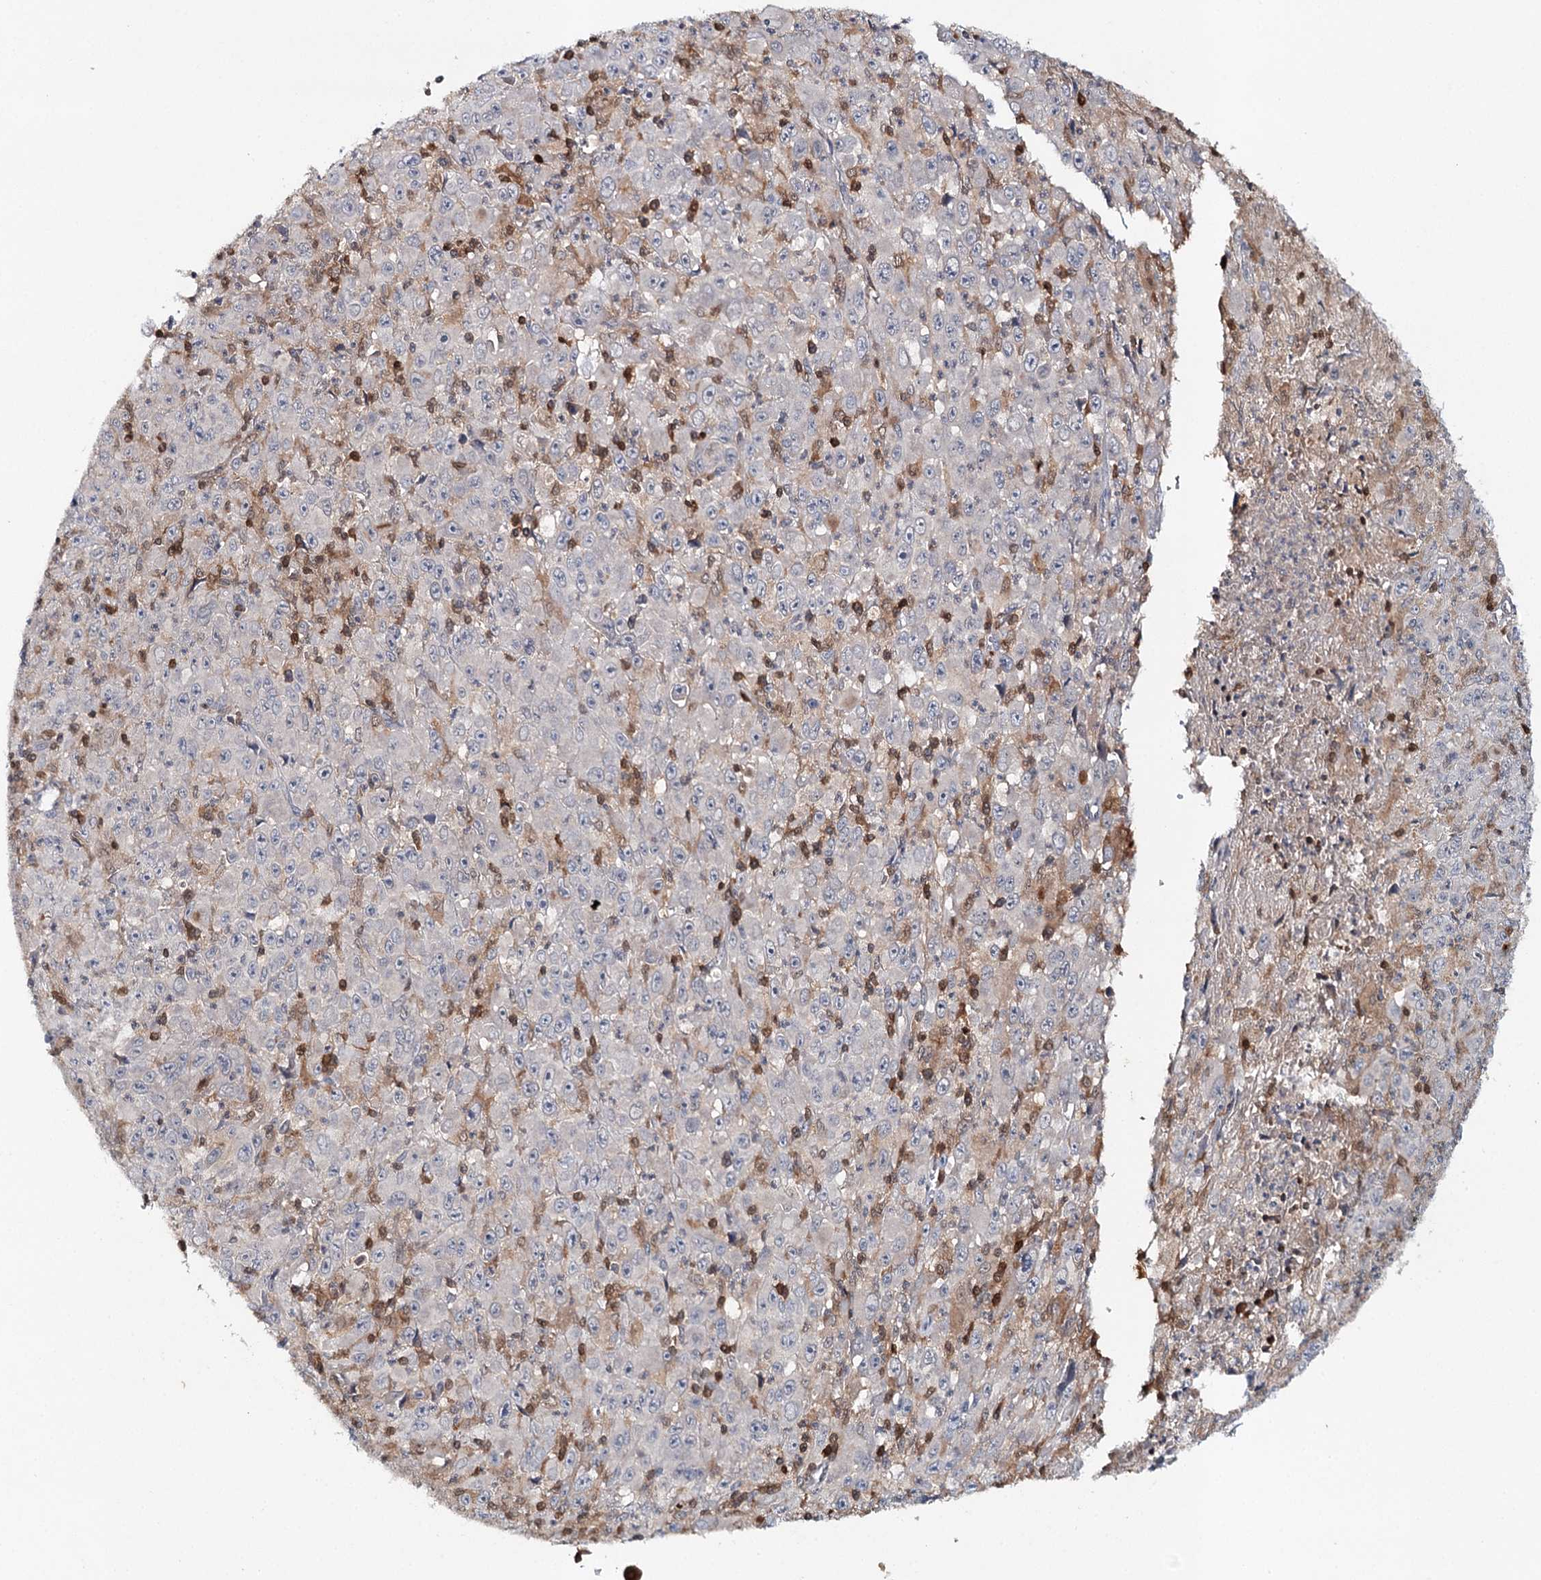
{"staining": {"intensity": "negative", "quantity": "none", "location": "none"}, "tissue": "melanoma", "cell_type": "Tumor cells", "image_type": "cancer", "snomed": [{"axis": "morphology", "description": "Malignant melanoma, Metastatic site"}, {"axis": "topography", "description": "Skin"}], "caption": "Immunohistochemistry (IHC) histopathology image of neoplastic tissue: human malignant melanoma (metastatic site) stained with DAB reveals no significant protein positivity in tumor cells.", "gene": "SLC41A2", "patient": {"sex": "female", "age": 56}}